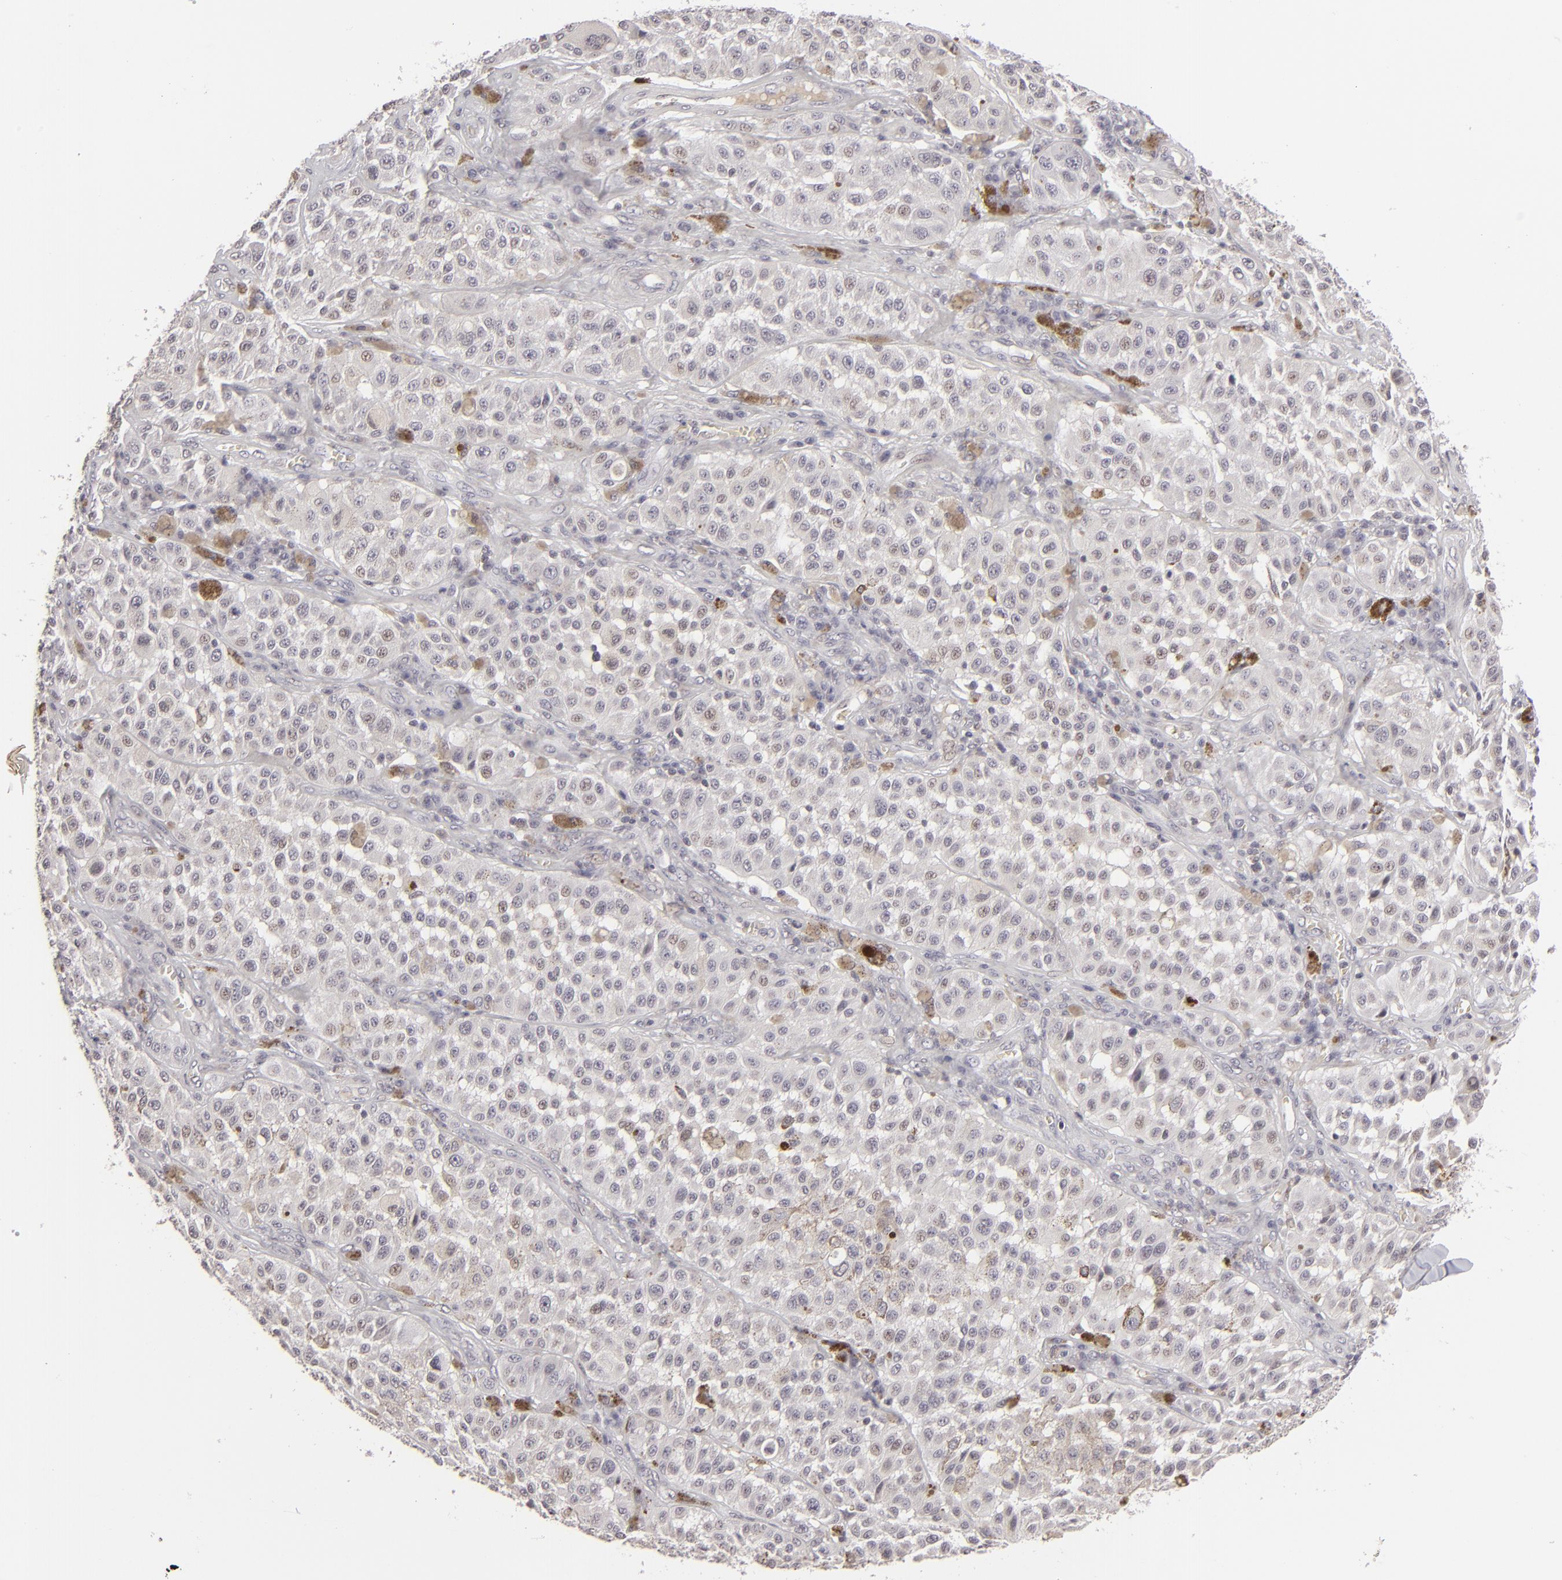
{"staining": {"intensity": "negative", "quantity": "none", "location": "none"}, "tissue": "melanoma", "cell_type": "Tumor cells", "image_type": "cancer", "snomed": [{"axis": "morphology", "description": "Malignant melanoma, NOS"}, {"axis": "topography", "description": "Skin"}], "caption": "An immunohistochemistry histopathology image of melanoma is shown. There is no staining in tumor cells of melanoma.", "gene": "CLDN2", "patient": {"sex": "female", "age": 64}}